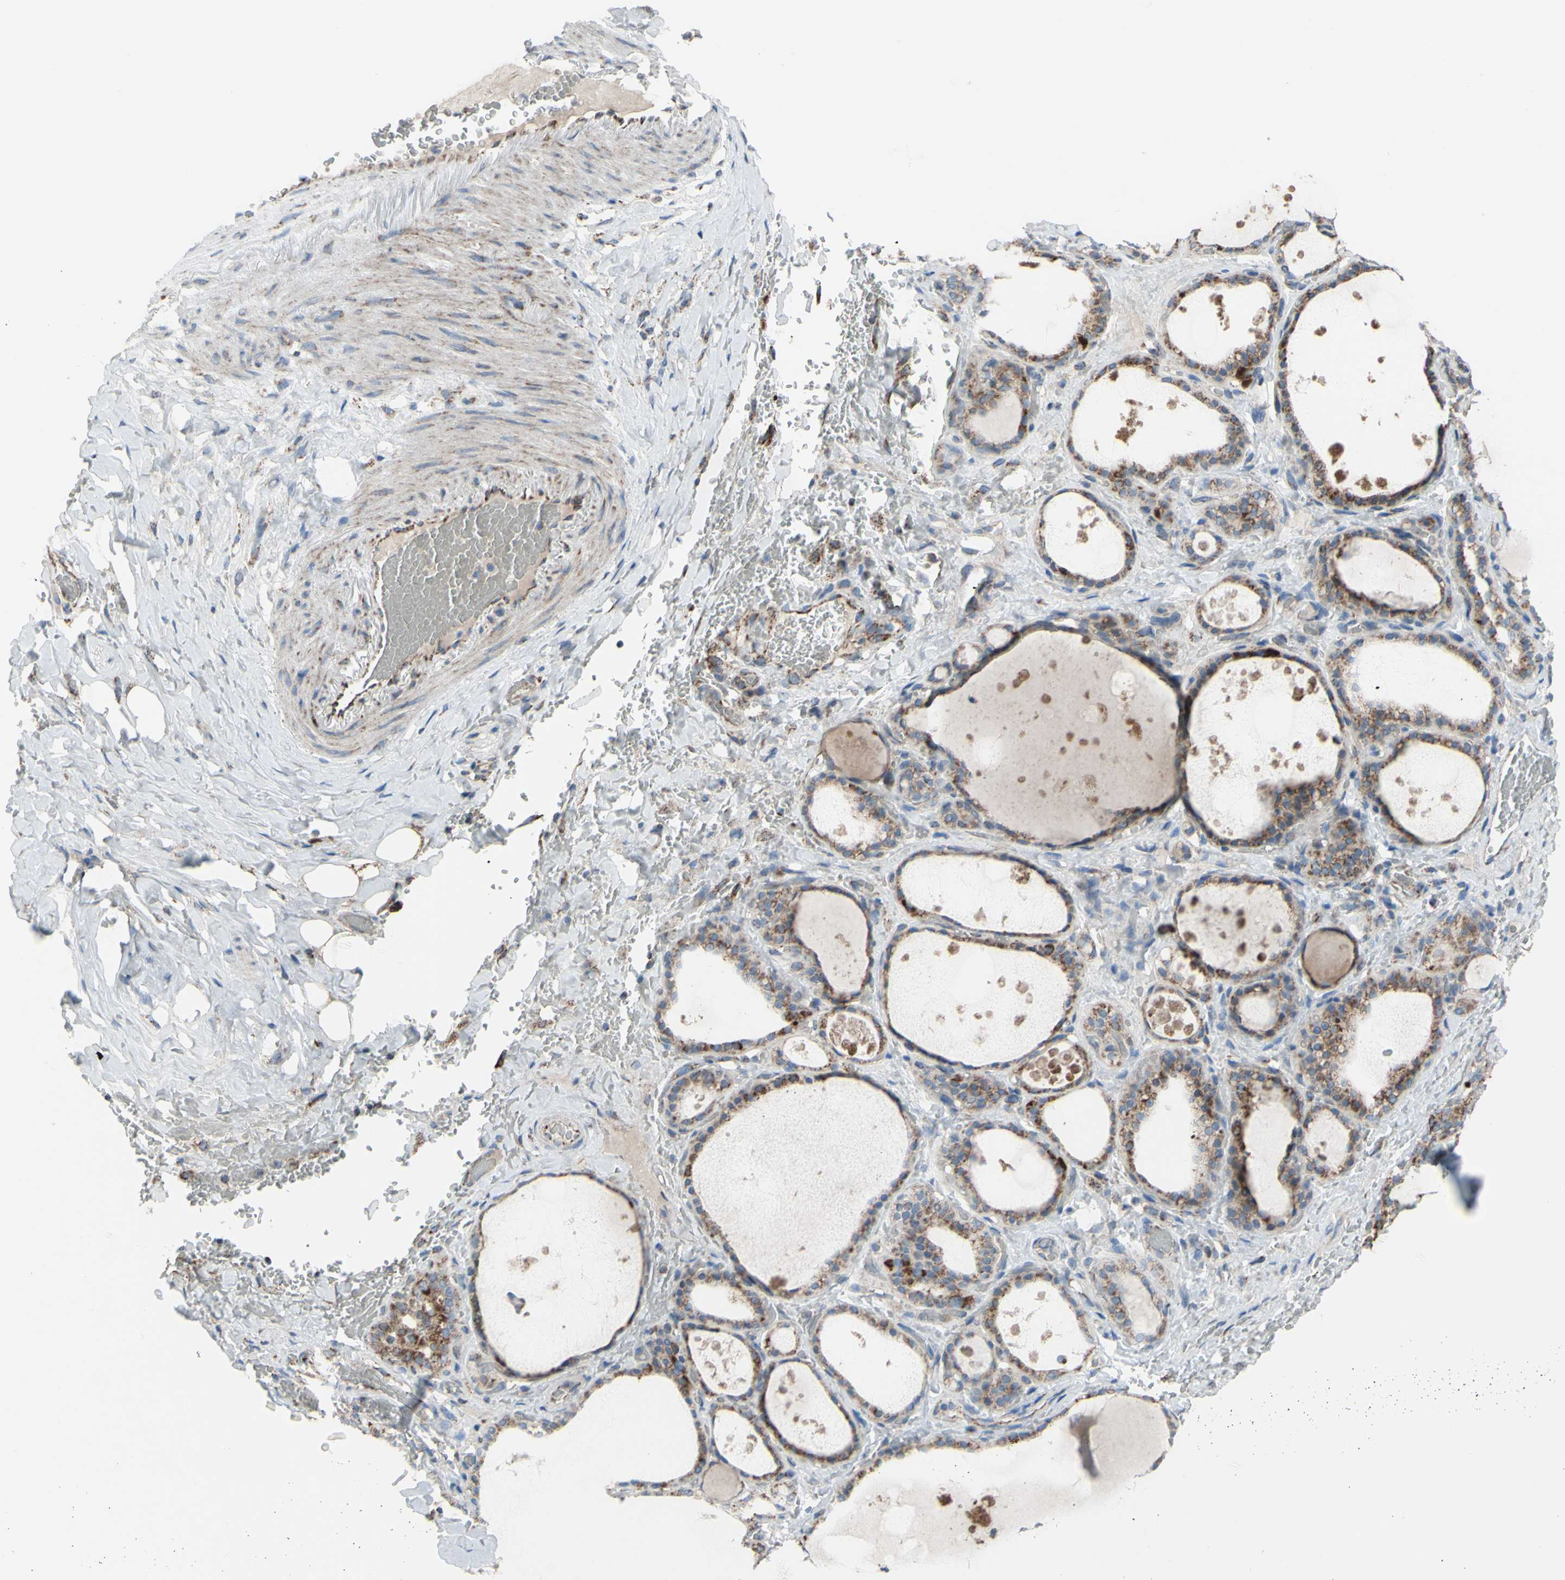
{"staining": {"intensity": "moderate", "quantity": "25%-75%", "location": "cytoplasmic/membranous"}, "tissue": "thyroid gland", "cell_type": "Glandular cells", "image_type": "normal", "snomed": [{"axis": "morphology", "description": "Normal tissue, NOS"}, {"axis": "topography", "description": "Thyroid gland"}], "caption": "IHC of unremarkable human thyroid gland demonstrates medium levels of moderate cytoplasmic/membranous positivity in approximately 25%-75% of glandular cells.", "gene": "GLT8D1", "patient": {"sex": "male", "age": 61}}